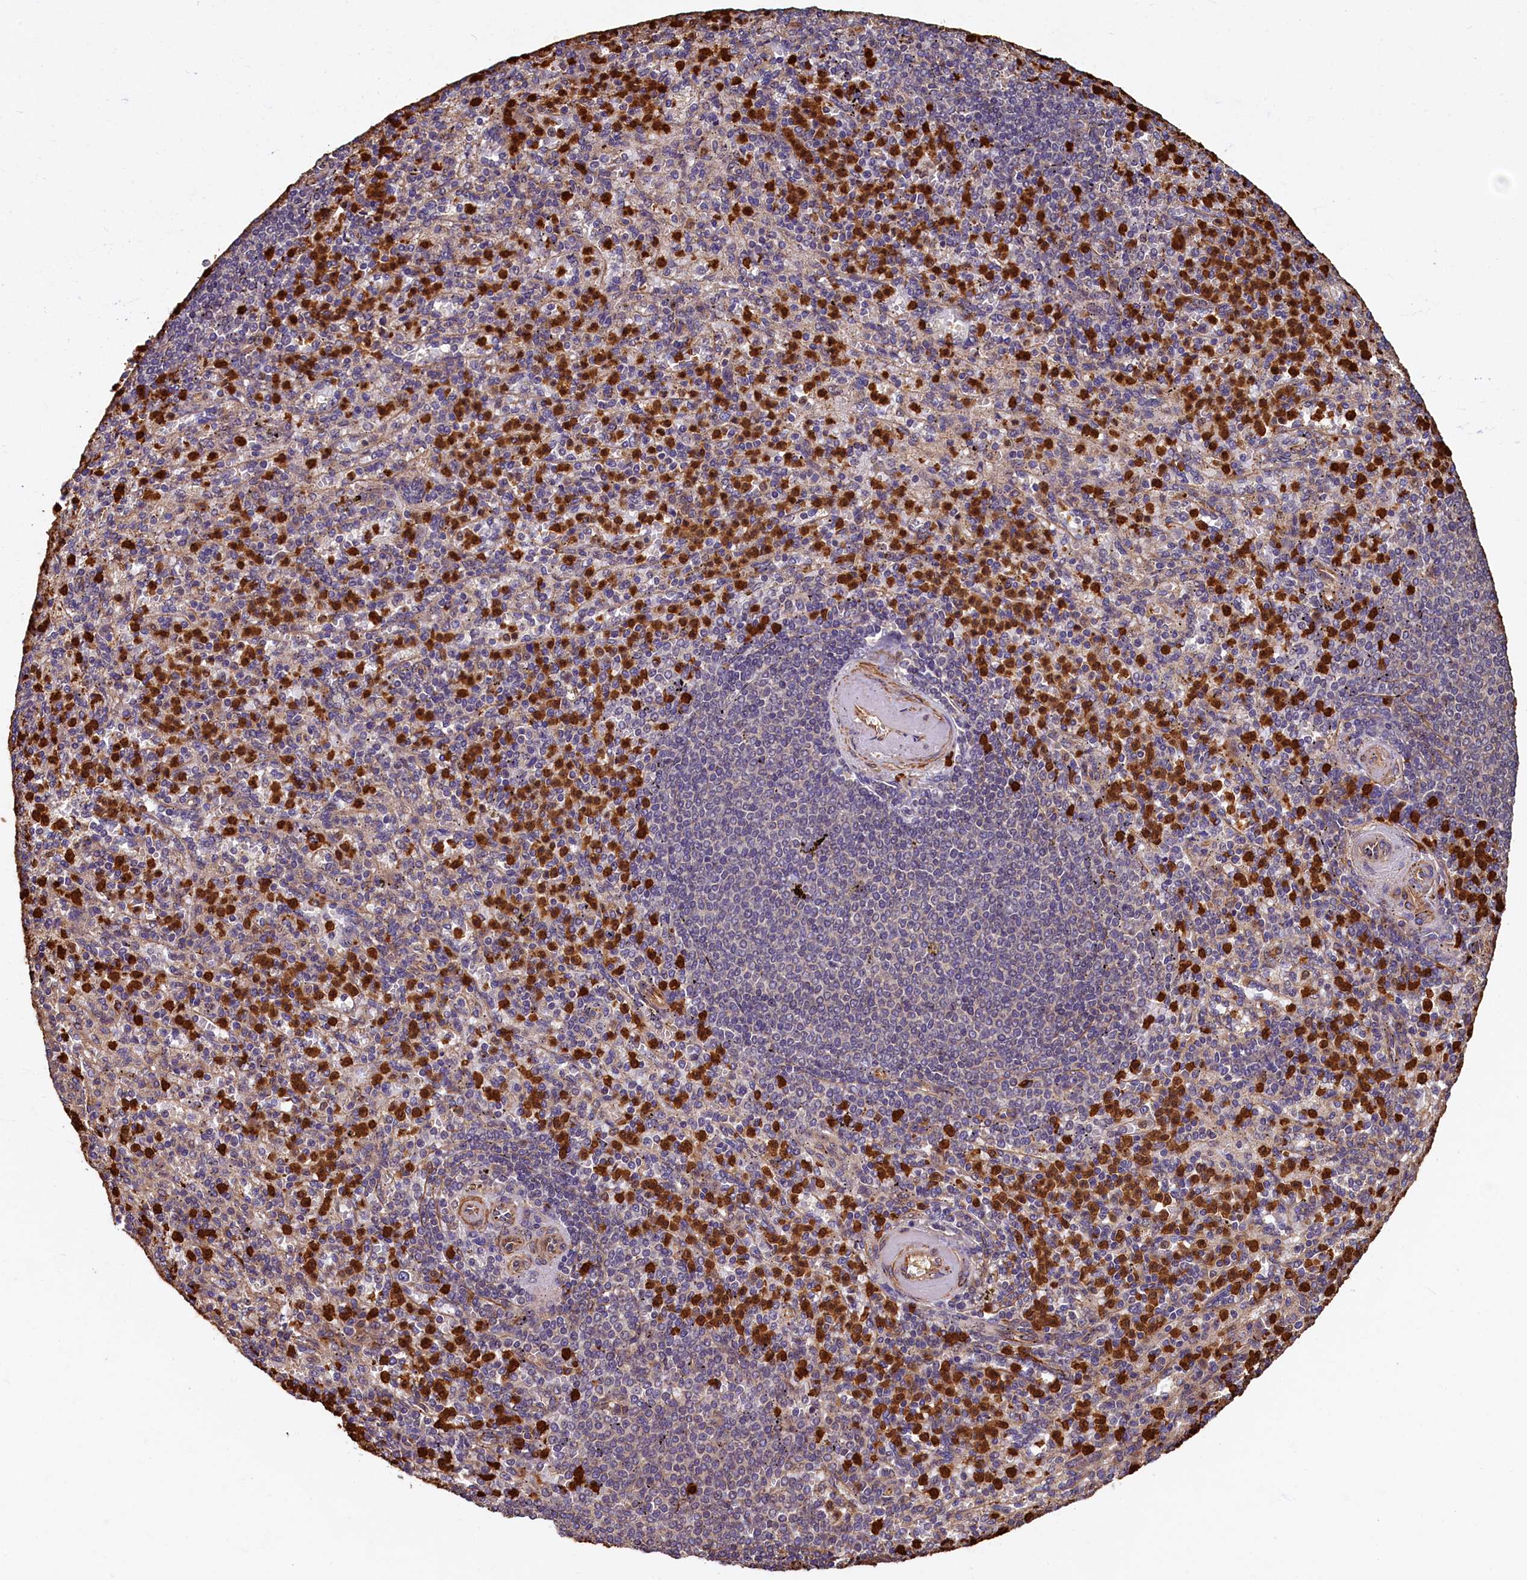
{"staining": {"intensity": "strong", "quantity": "25%-75%", "location": "cytoplasmic/membranous,nuclear"}, "tissue": "spleen", "cell_type": "Cells in red pulp", "image_type": "normal", "snomed": [{"axis": "morphology", "description": "Normal tissue, NOS"}, {"axis": "topography", "description": "Spleen"}], "caption": "Spleen stained with a brown dye displays strong cytoplasmic/membranous,nuclear positive positivity in about 25%-75% of cells in red pulp.", "gene": "CCDC102B", "patient": {"sex": "female", "age": 74}}